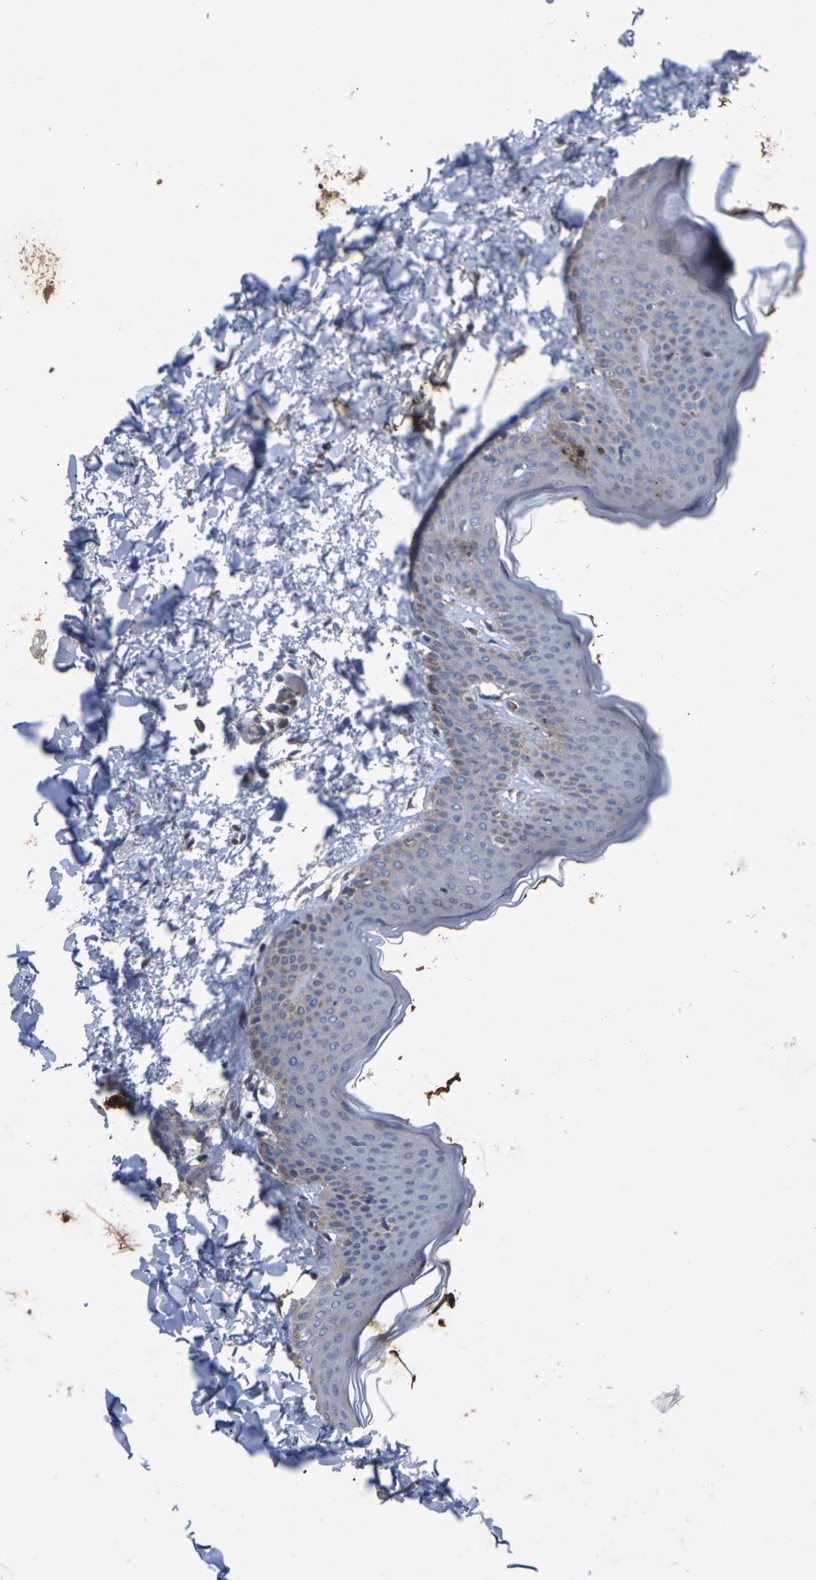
{"staining": {"intensity": "weak", "quantity": "25%-75%", "location": "cytoplasmic/membranous"}, "tissue": "skin", "cell_type": "Fibroblasts", "image_type": "normal", "snomed": [{"axis": "morphology", "description": "Normal tissue, NOS"}, {"axis": "topography", "description": "Skin"}], "caption": "Protein analysis of unremarkable skin displays weak cytoplasmic/membranous staining in approximately 25%-75% of fibroblasts. (brown staining indicates protein expression, while blue staining denotes nuclei).", "gene": "KIF1B", "patient": {"sex": "female", "age": 17}}